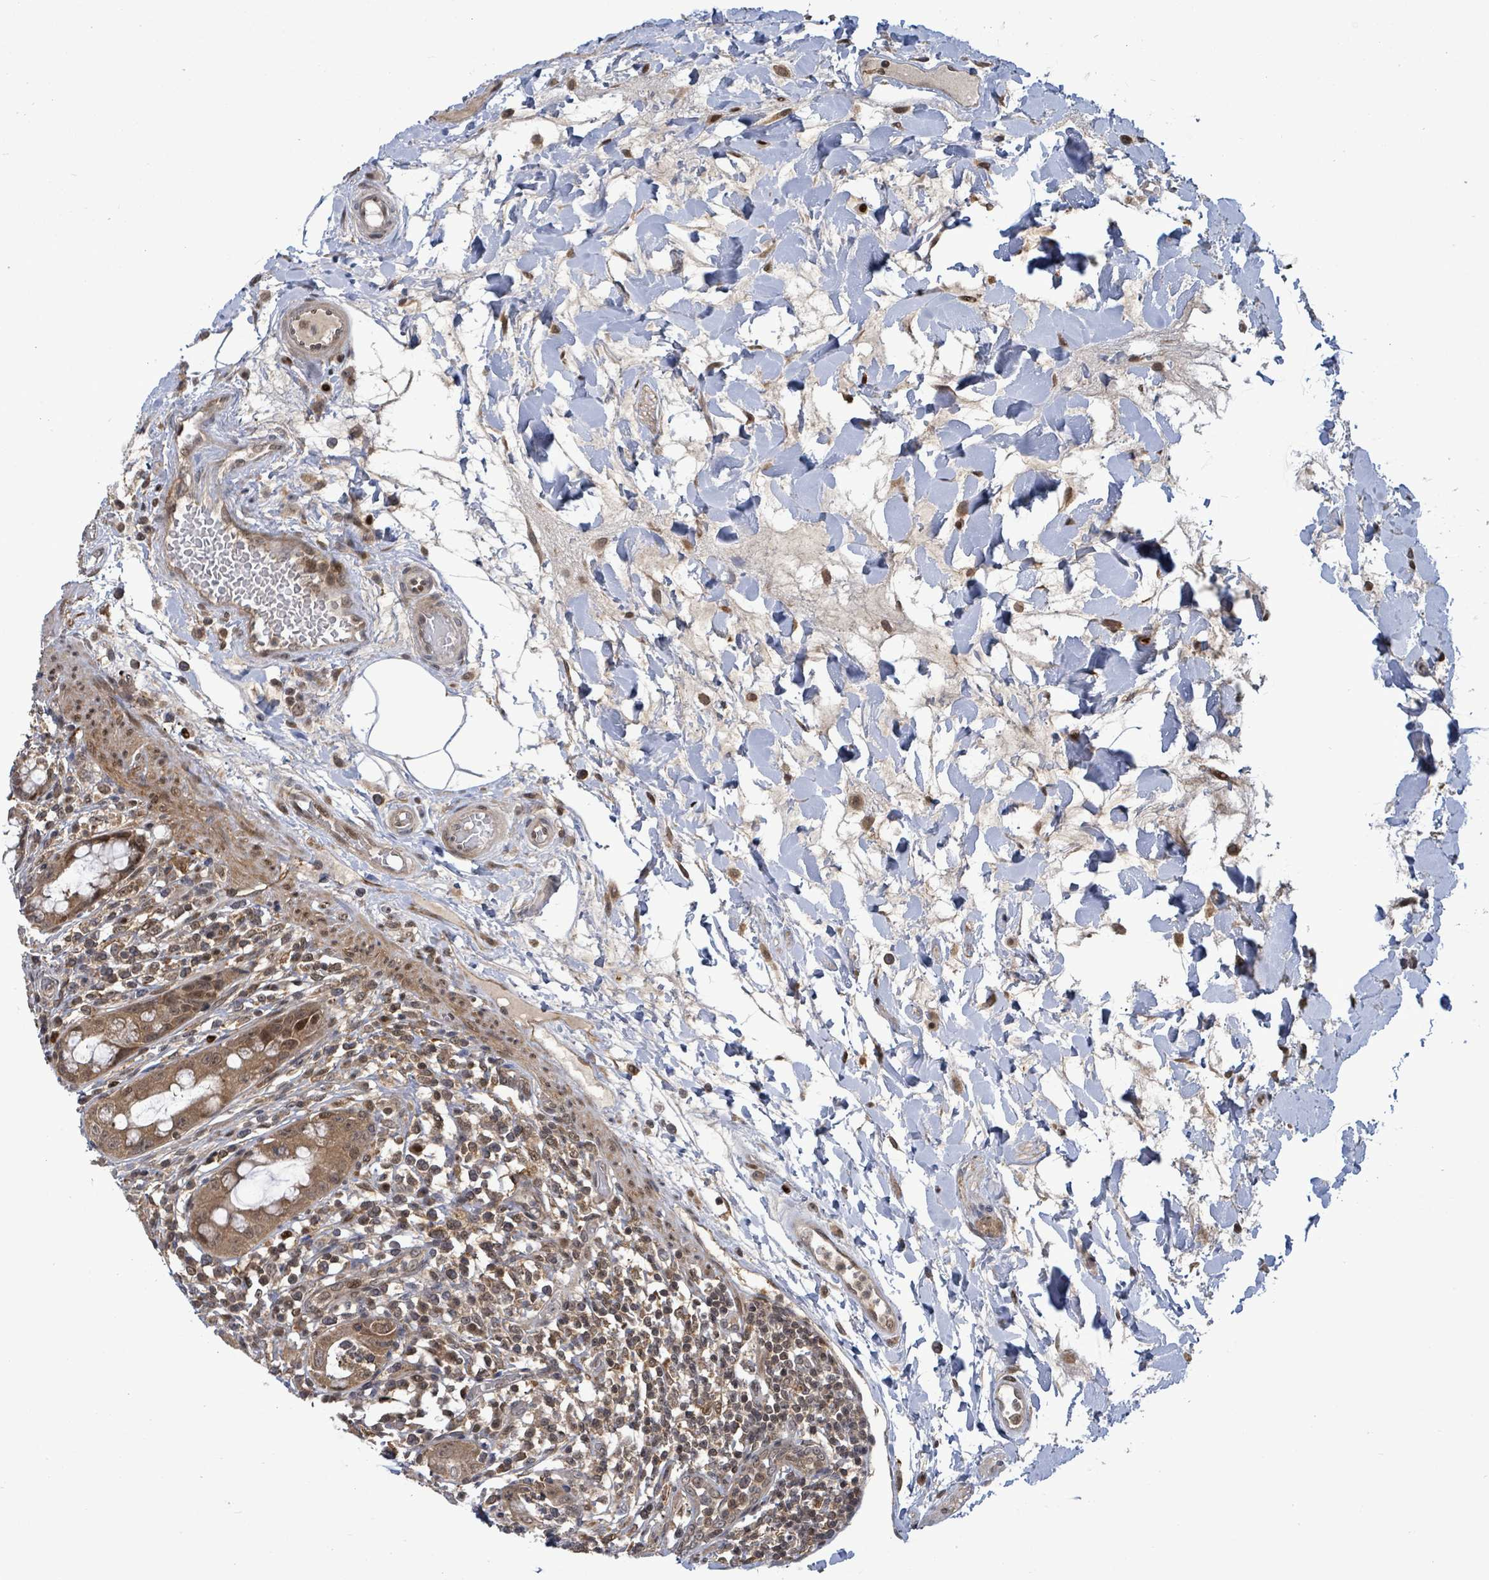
{"staining": {"intensity": "moderate", "quantity": ">75%", "location": "cytoplasmic/membranous,nuclear"}, "tissue": "rectum", "cell_type": "Glandular cells", "image_type": "normal", "snomed": [{"axis": "morphology", "description": "Normal tissue, NOS"}, {"axis": "topography", "description": "Rectum"}], "caption": "An image showing moderate cytoplasmic/membranous,nuclear positivity in approximately >75% of glandular cells in benign rectum, as visualized by brown immunohistochemical staining.", "gene": "FBXO6", "patient": {"sex": "female", "age": 57}}